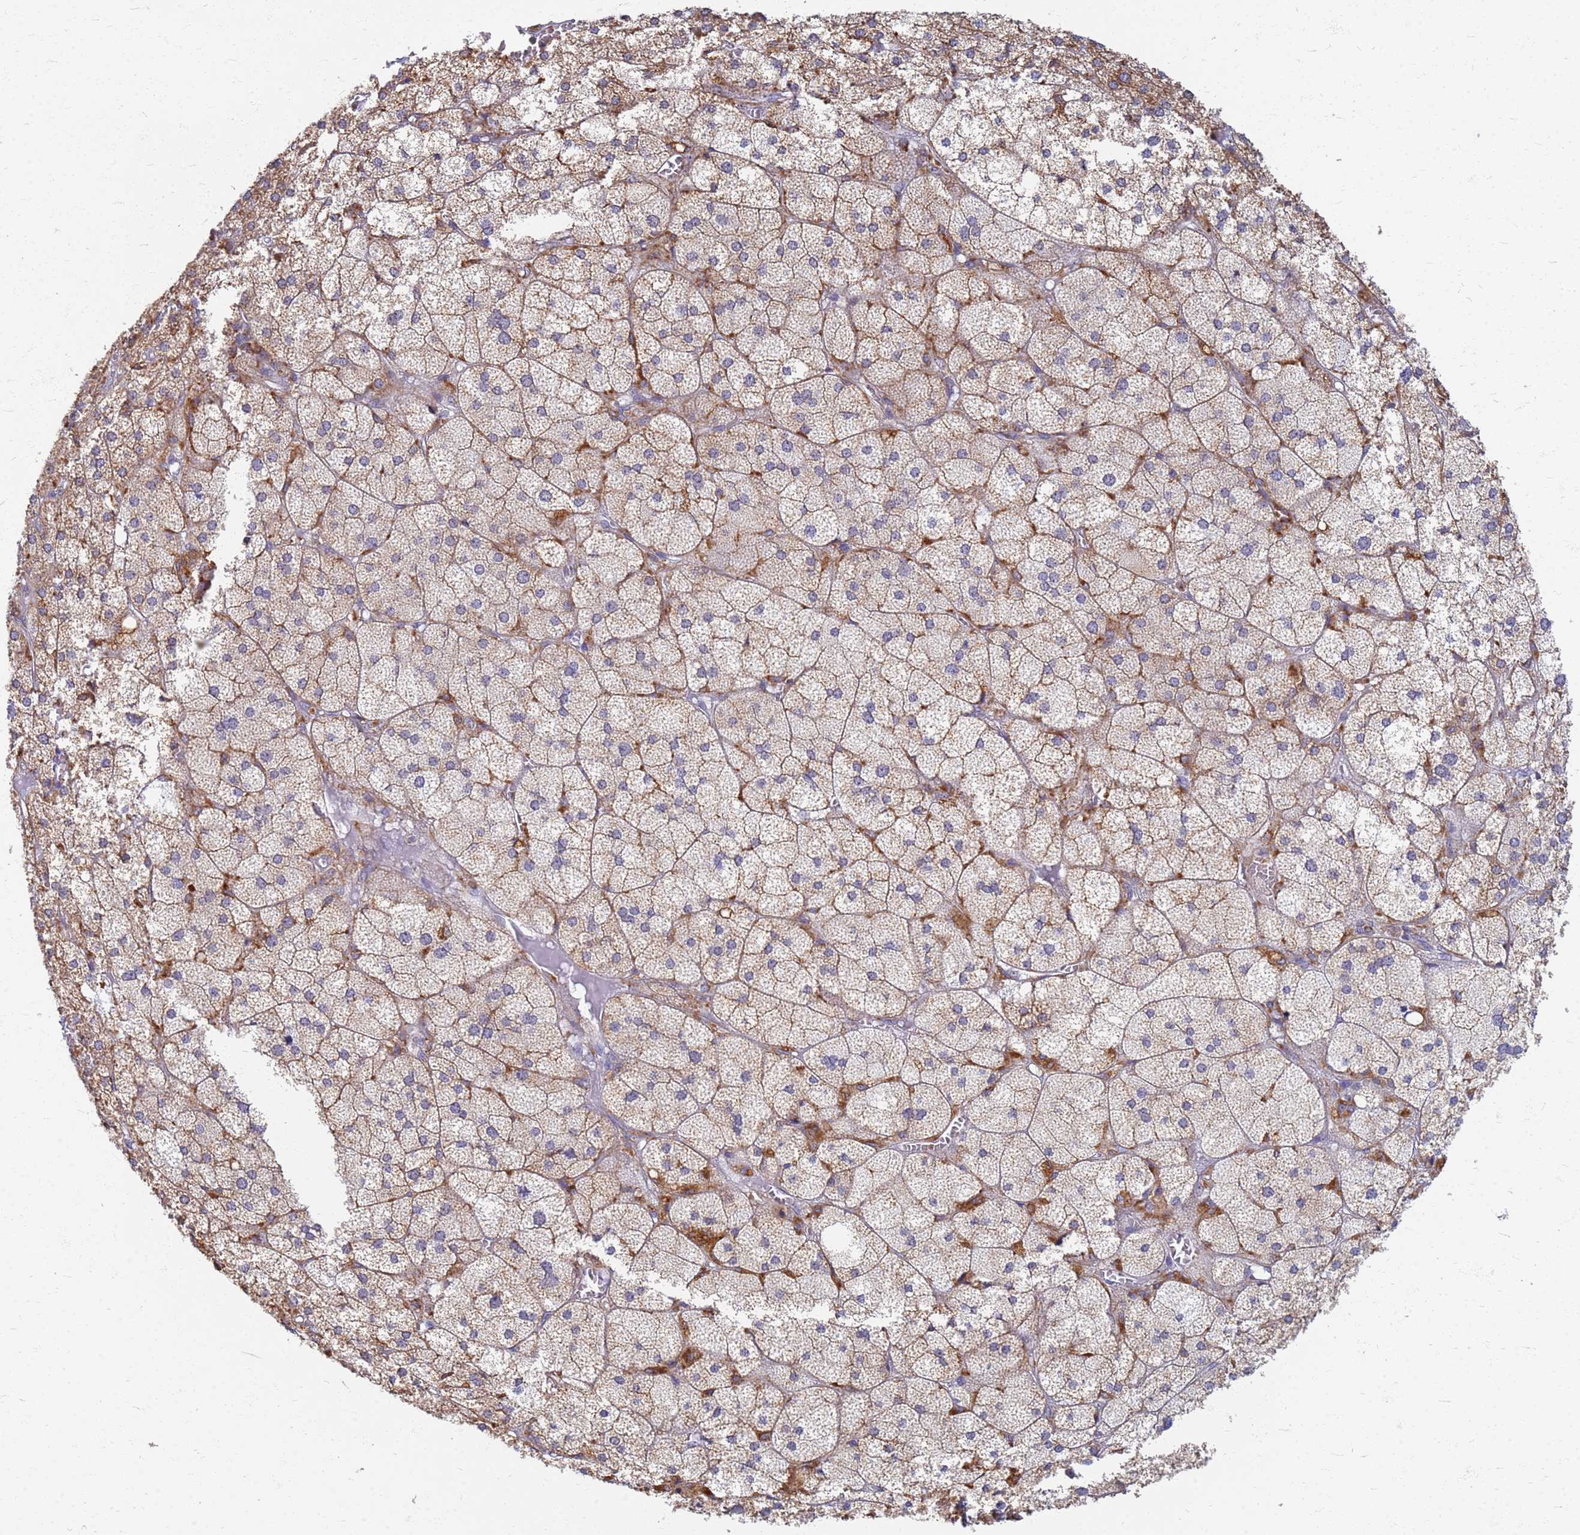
{"staining": {"intensity": "moderate", "quantity": ">75%", "location": "cytoplasmic/membranous"}, "tissue": "adrenal gland", "cell_type": "Glandular cells", "image_type": "normal", "snomed": [{"axis": "morphology", "description": "Normal tissue, NOS"}, {"axis": "topography", "description": "Adrenal gland"}], "caption": "DAB (3,3'-diaminobenzidine) immunohistochemical staining of normal adrenal gland reveals moderate cytoplasmic/membranous protein expression in about >75% of glandular cells.", "gene": "ATP6V1E1", "patient": {"sex": "female", "age": 61}}